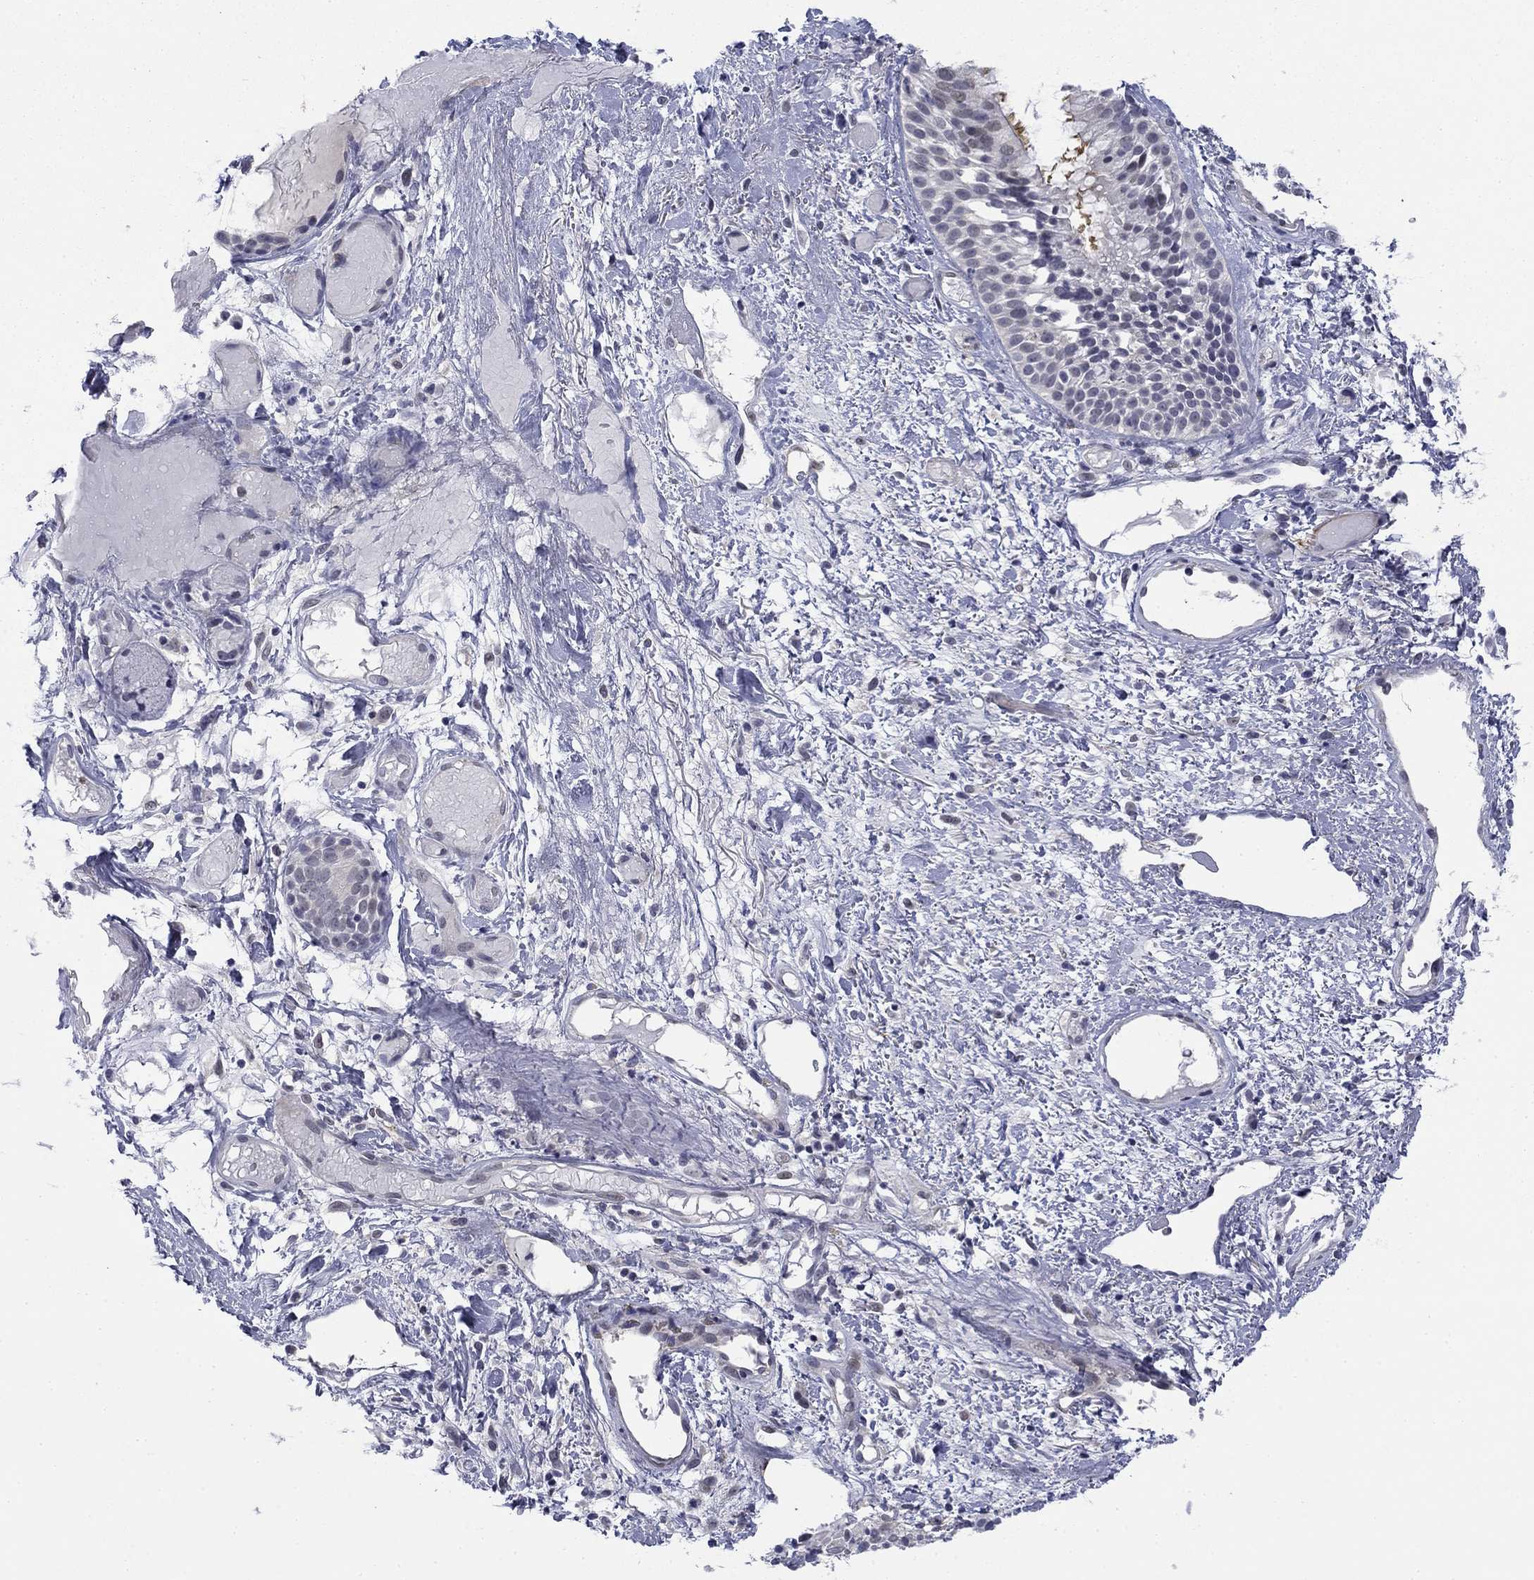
{"staining": {"intensity": "negative", "quantity": "none", "location": "none"}, "tissue": "soft tissue", "cell_type": "Fibroblasts", "image_type": "normal", "snomed": [{"axis": "morphology", "description": "Normal tissue, NOS"}, {"axis": "topography", "description": "Cartilage tissue"}], "caption": "Immunohistochemistry micrograph of unremarkable soft tissue: human soft tissue stained with DAB displays no significant protein staining in fibroblasts.", "gene": "TIGD4", "patient": {"sex": "male", "age": 62}}